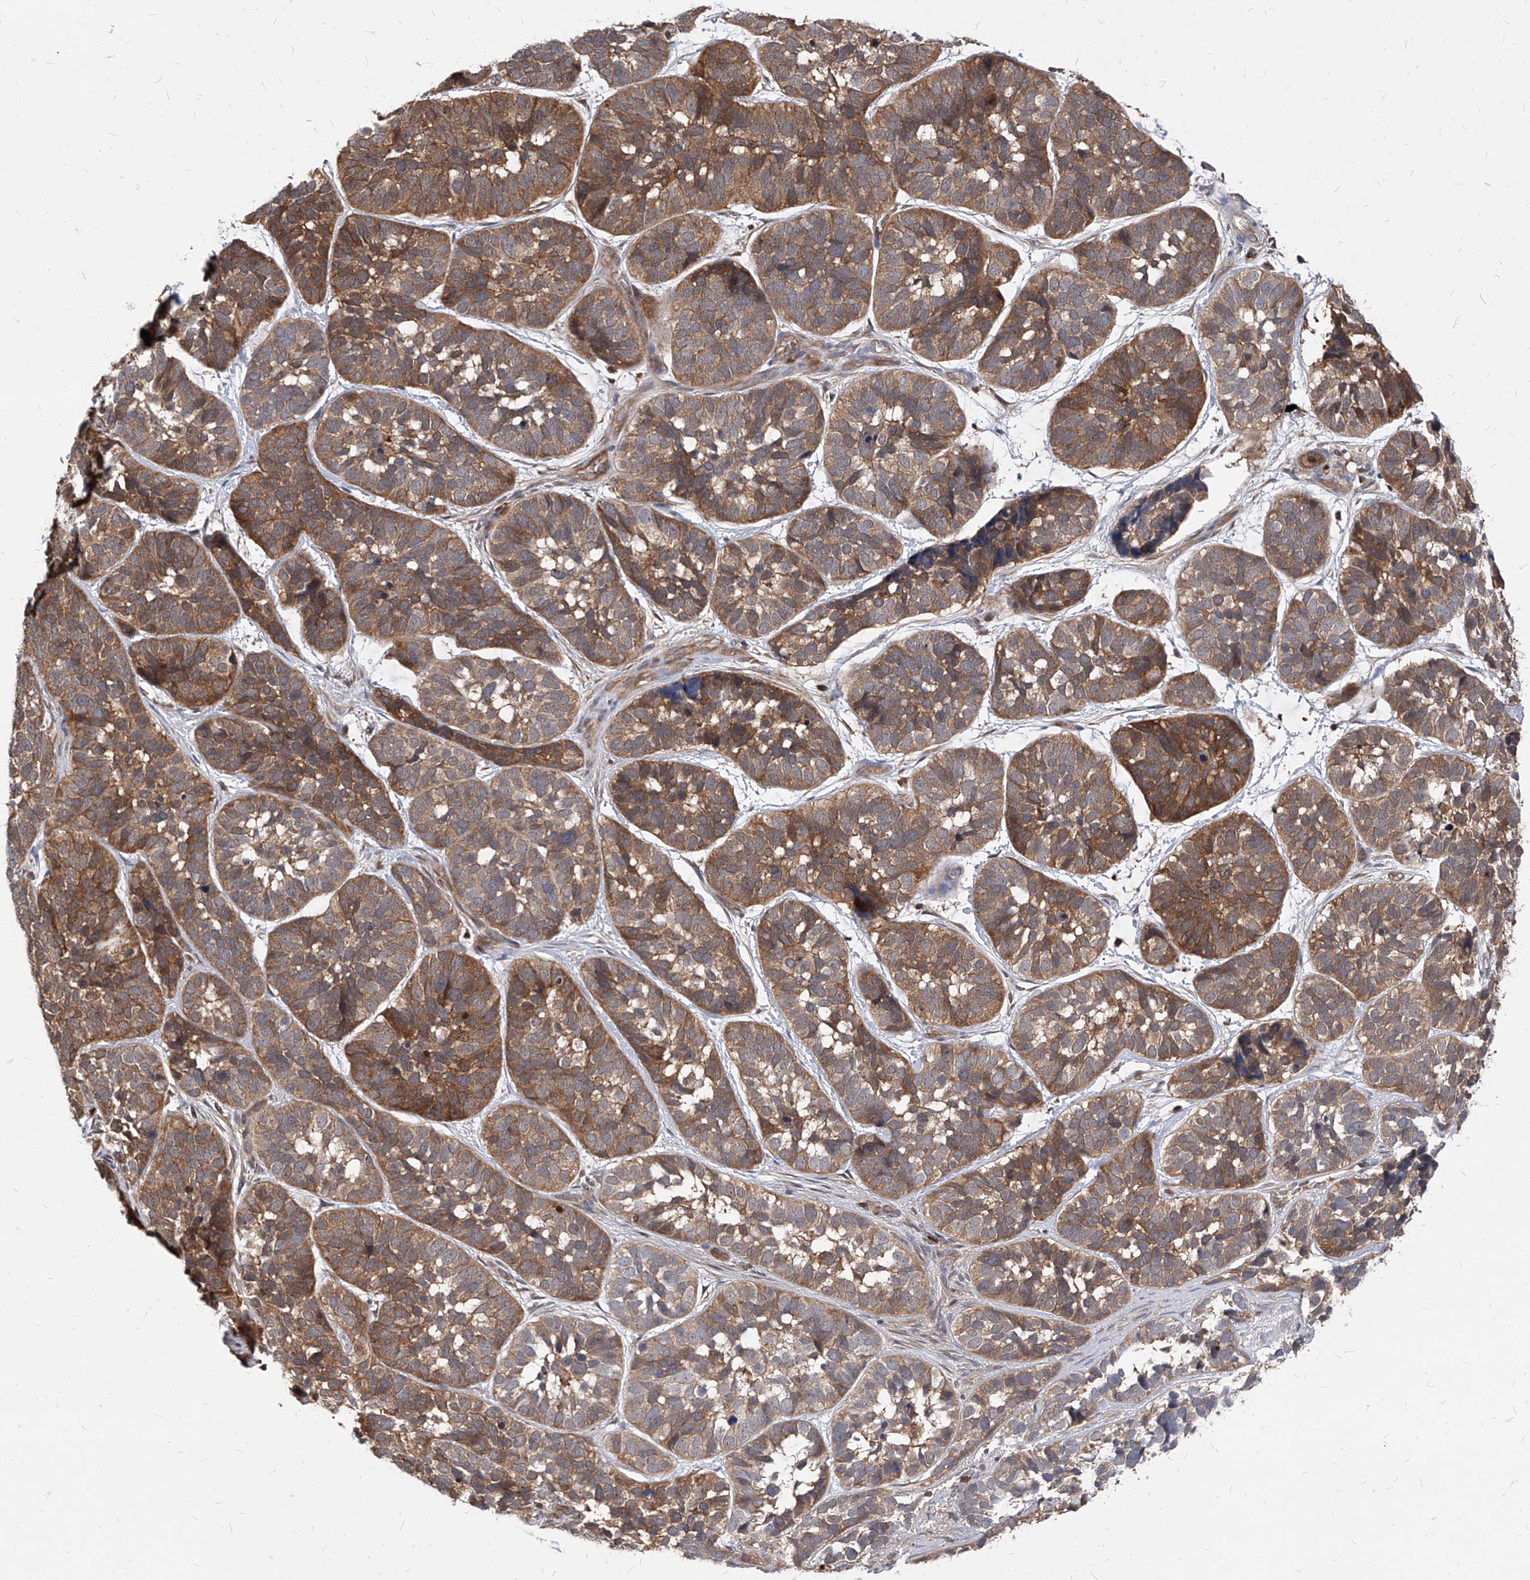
{"staining": {"intensity": "moderate", "quantity": ">75%", "location": "cytoplasmic/membranous"}, "tissue": "skin cancer", "cell_type": "Tumor cells", "image_type": "cancer", "snomed": [{"axis": "morphology", "description": "Basal cell carcinoma"}, {"axis": "topography", "description": "Skin"}], "caption": "Immunohistochemistry (IHC) staining of basal cell carcinoma (skin), which displays medium levels of moderate cytoplasmic/membranous staining in about >75% of tumor cells indicating moderate cytoplasmic/membranous protein expression. The staining was performed using DAB (3,3'-diaminobenzidine) (brown) for protein detection and nuclei were counterstained in hematoxylin (blue).", "gene": "ABRACL", "patient": {"sex": "male", "age": 62}}